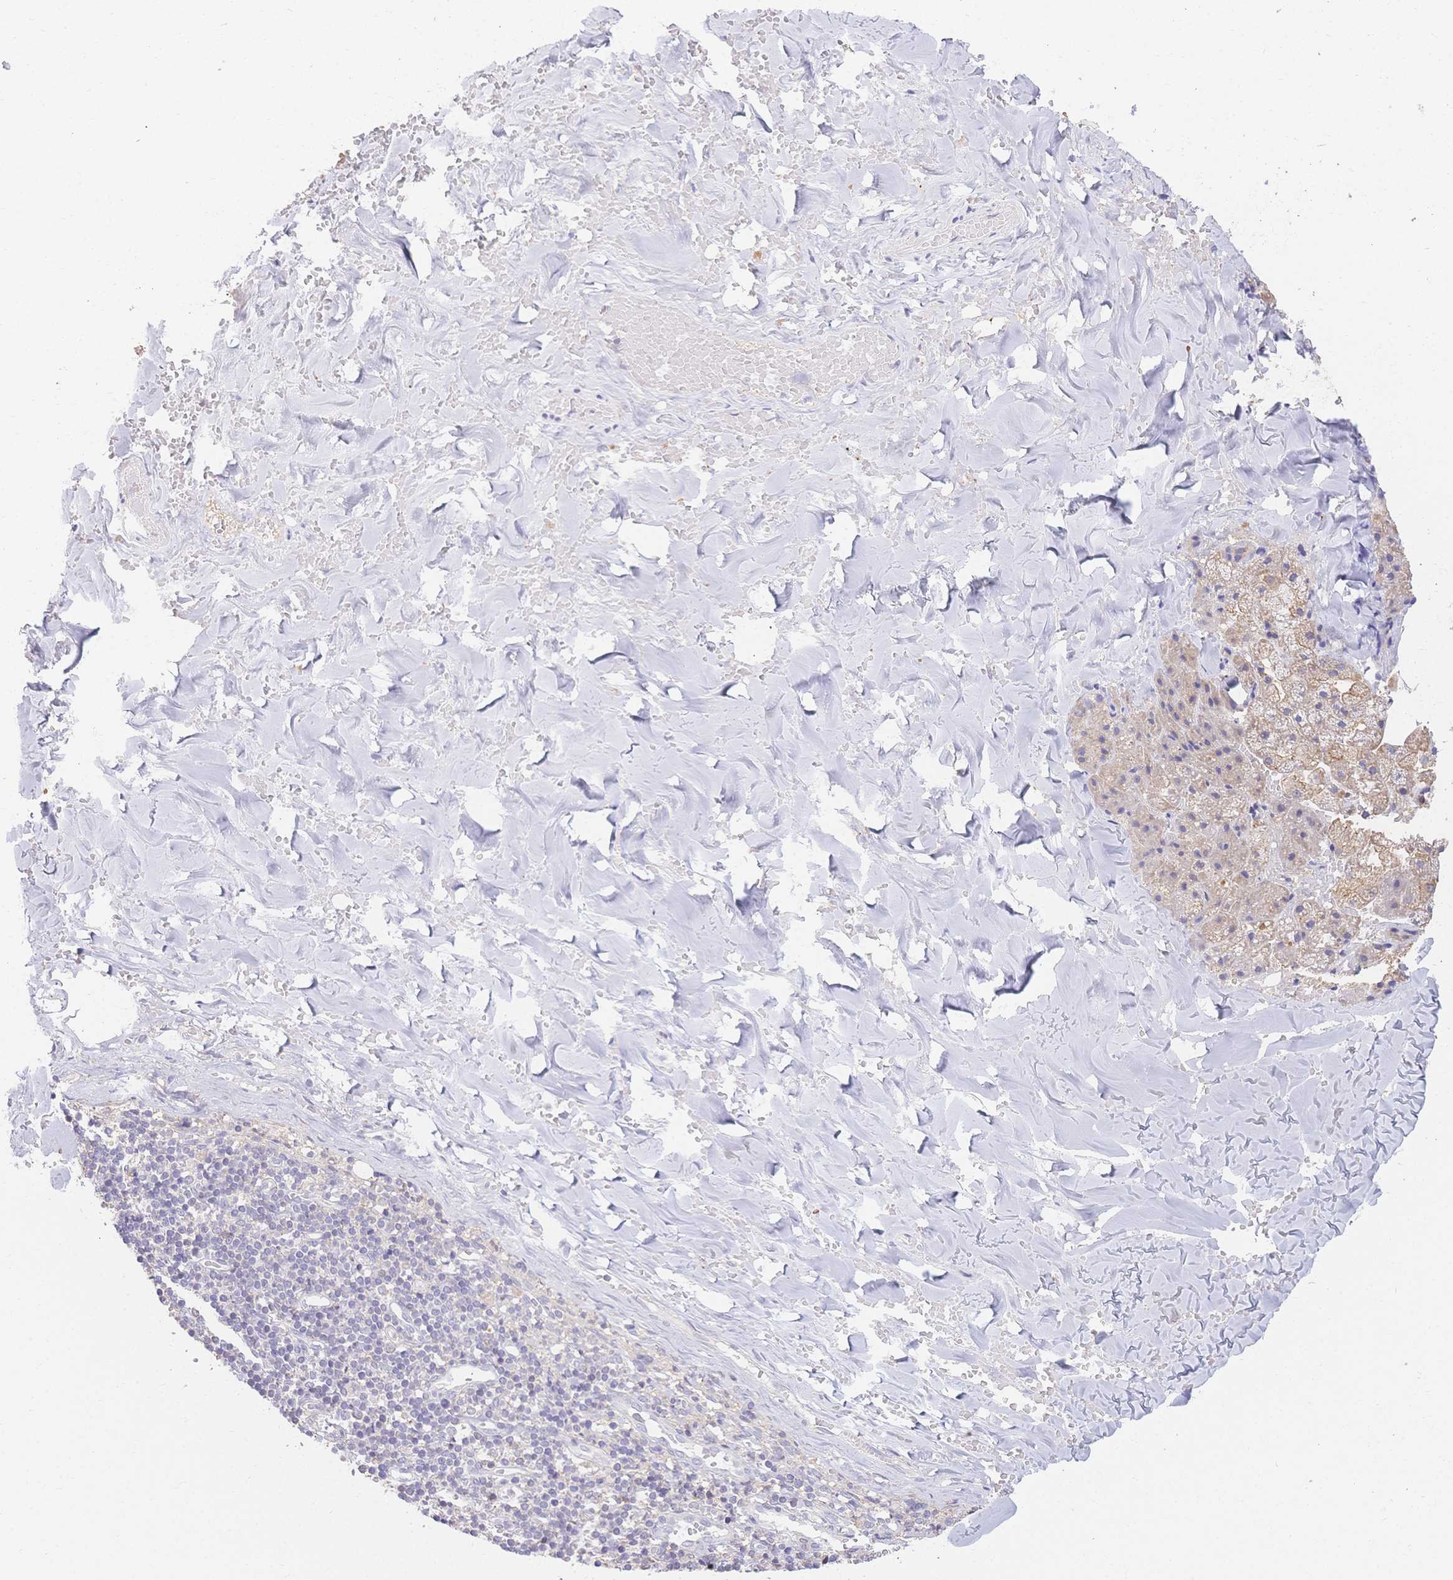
{"staining": {"intensity": "weak", "quantity": "25%-75%", "location": "cytoplasmic/membranous"}, "tissue": "salivary gland", "cell_type": "Glandular cells", "image_type": "normal", "snomed": [{"axis": "morphology", "description": "Normal tissue, NOS"}, {"axis": "topography", "description": "Salivary gland"}, {"axis": "topography", "description": "Peripheral nerve tissue"}], "caption": "Protein staining demonstrates weak cytoplasmic/membranous expression in about 25%-75% of glandular cells in normal salivary gland. Using DAB (3,3'-diaminobenzidine) (brown) and hematoxylin (blue) stains, captured at high magnification using brightfield microscopy.", "gene": "HS3ST5", "patient": {"sex": "male", "age": 38}}